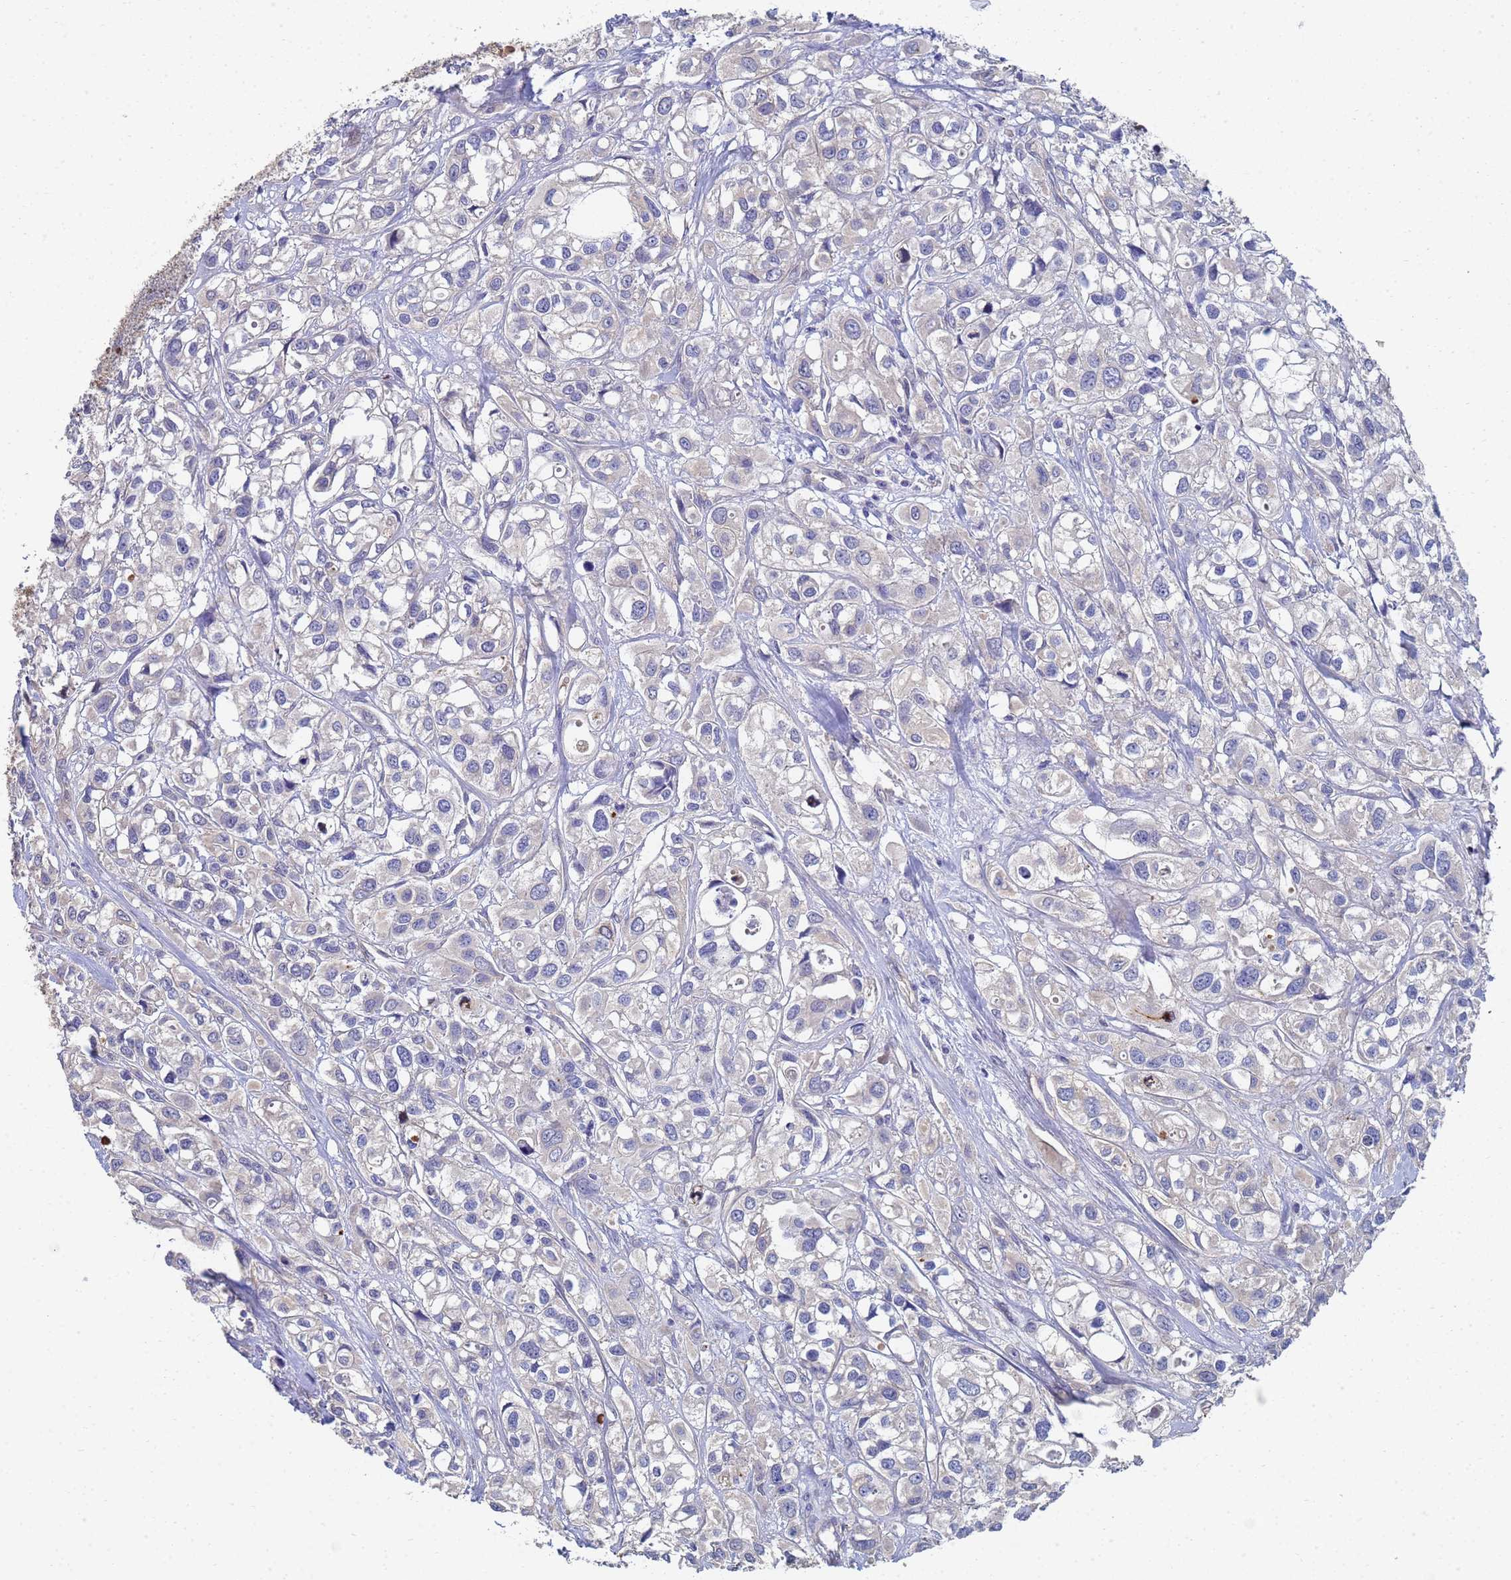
{"staining": {"intensity": "negative", "quantity": "none", "location": "none"}, "tissue": "urothelial cancer", "cell_type": "Tumor cells", "image_type": "cancer", "snomed": [{"axis": "morphology", "description": "Urothelial carcinoma, High grade"}, {"axis": "topography", "description": "Urinary bladder"}], "caption": "Immunohistochemistry of urothelial carcinoma (high-grade) demonstrates no staining in tumor cells.", "gene": "LBX2", "patient": {"sex": "male", "age": 67}}